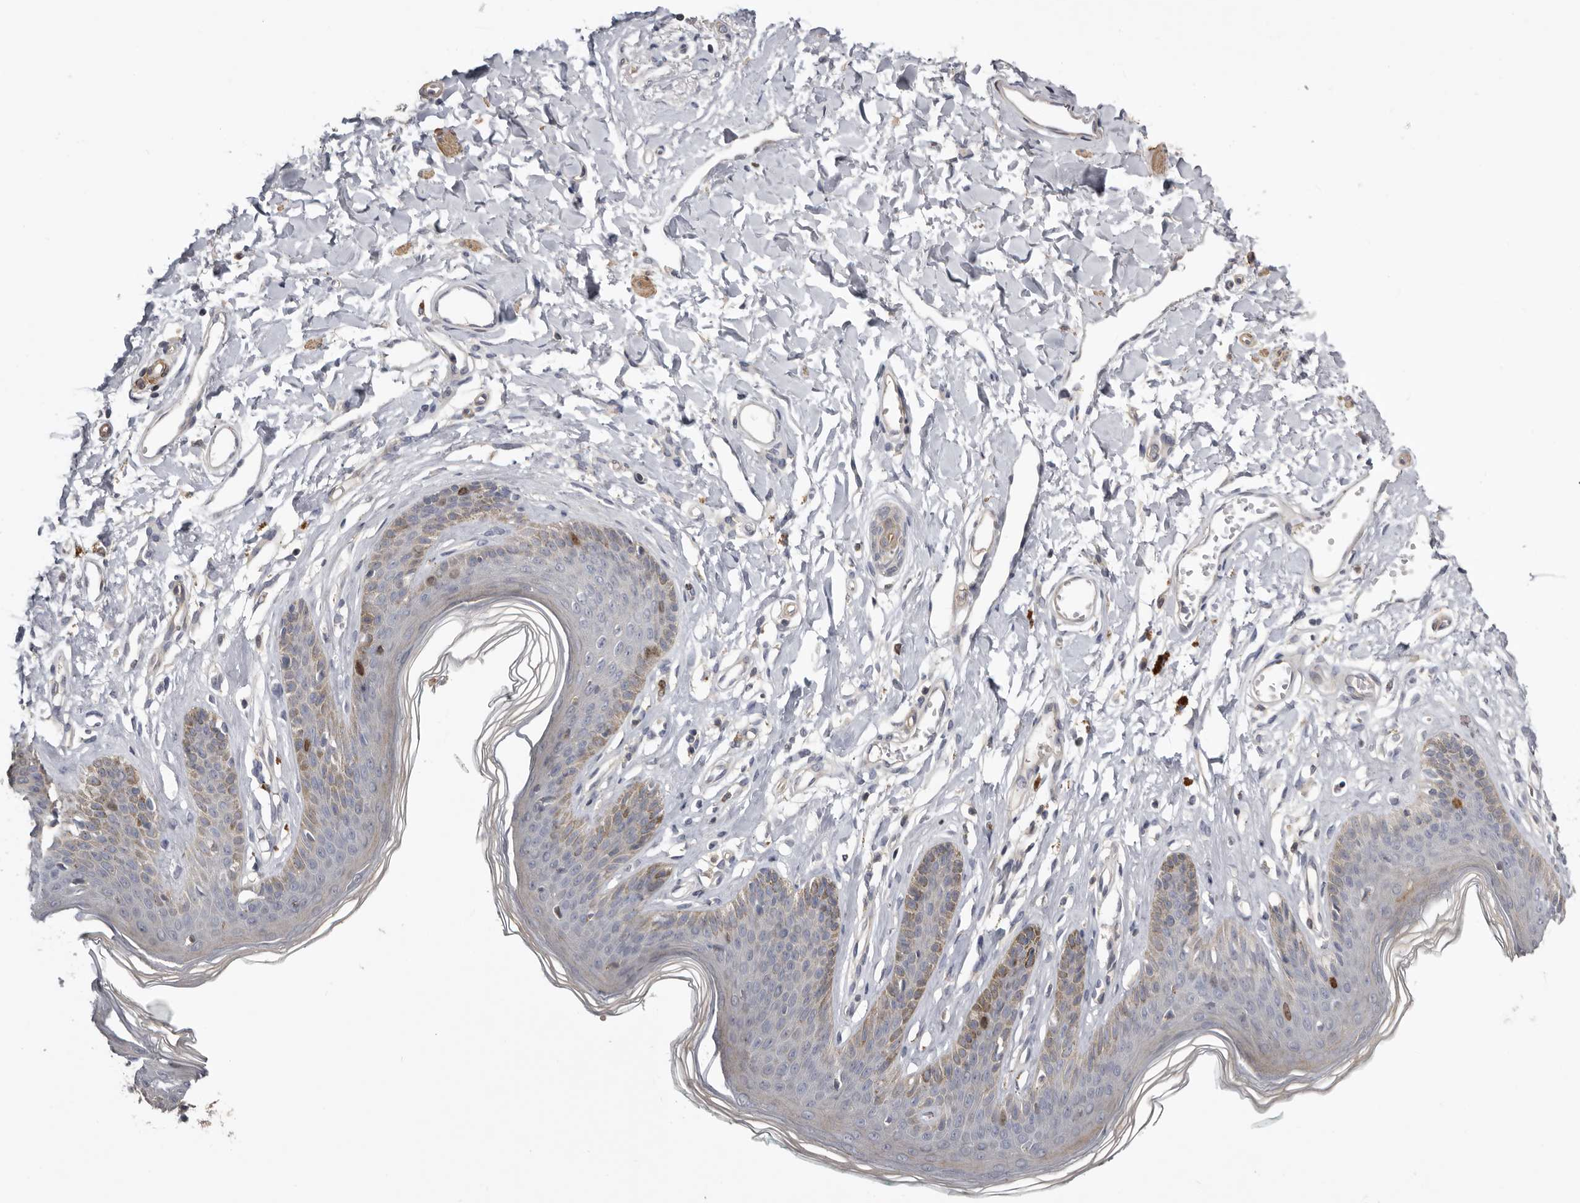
{"staining": {"intensity": "moderate", "quantity": "<25%", "location": "nuclear"}, "tissue": "skin", "cell_type": "Epidermal cells", "image_type": "normal", "snomed": [{"axis": "morphology", "description": "Normal tissue, NOS"}, {"axis": "morphology", "description": "Squamous cell carcinoma, NOS"}, {"axis": "topography", "description": "Vulva"}], "caption": "Immunohistochemical staining of unremarkable human skin reveals moderate nuclear protein expression in about <25% of epidermal cells.", "gene": "CDCA8", "patient": {"sex": "female", "age": 85}}